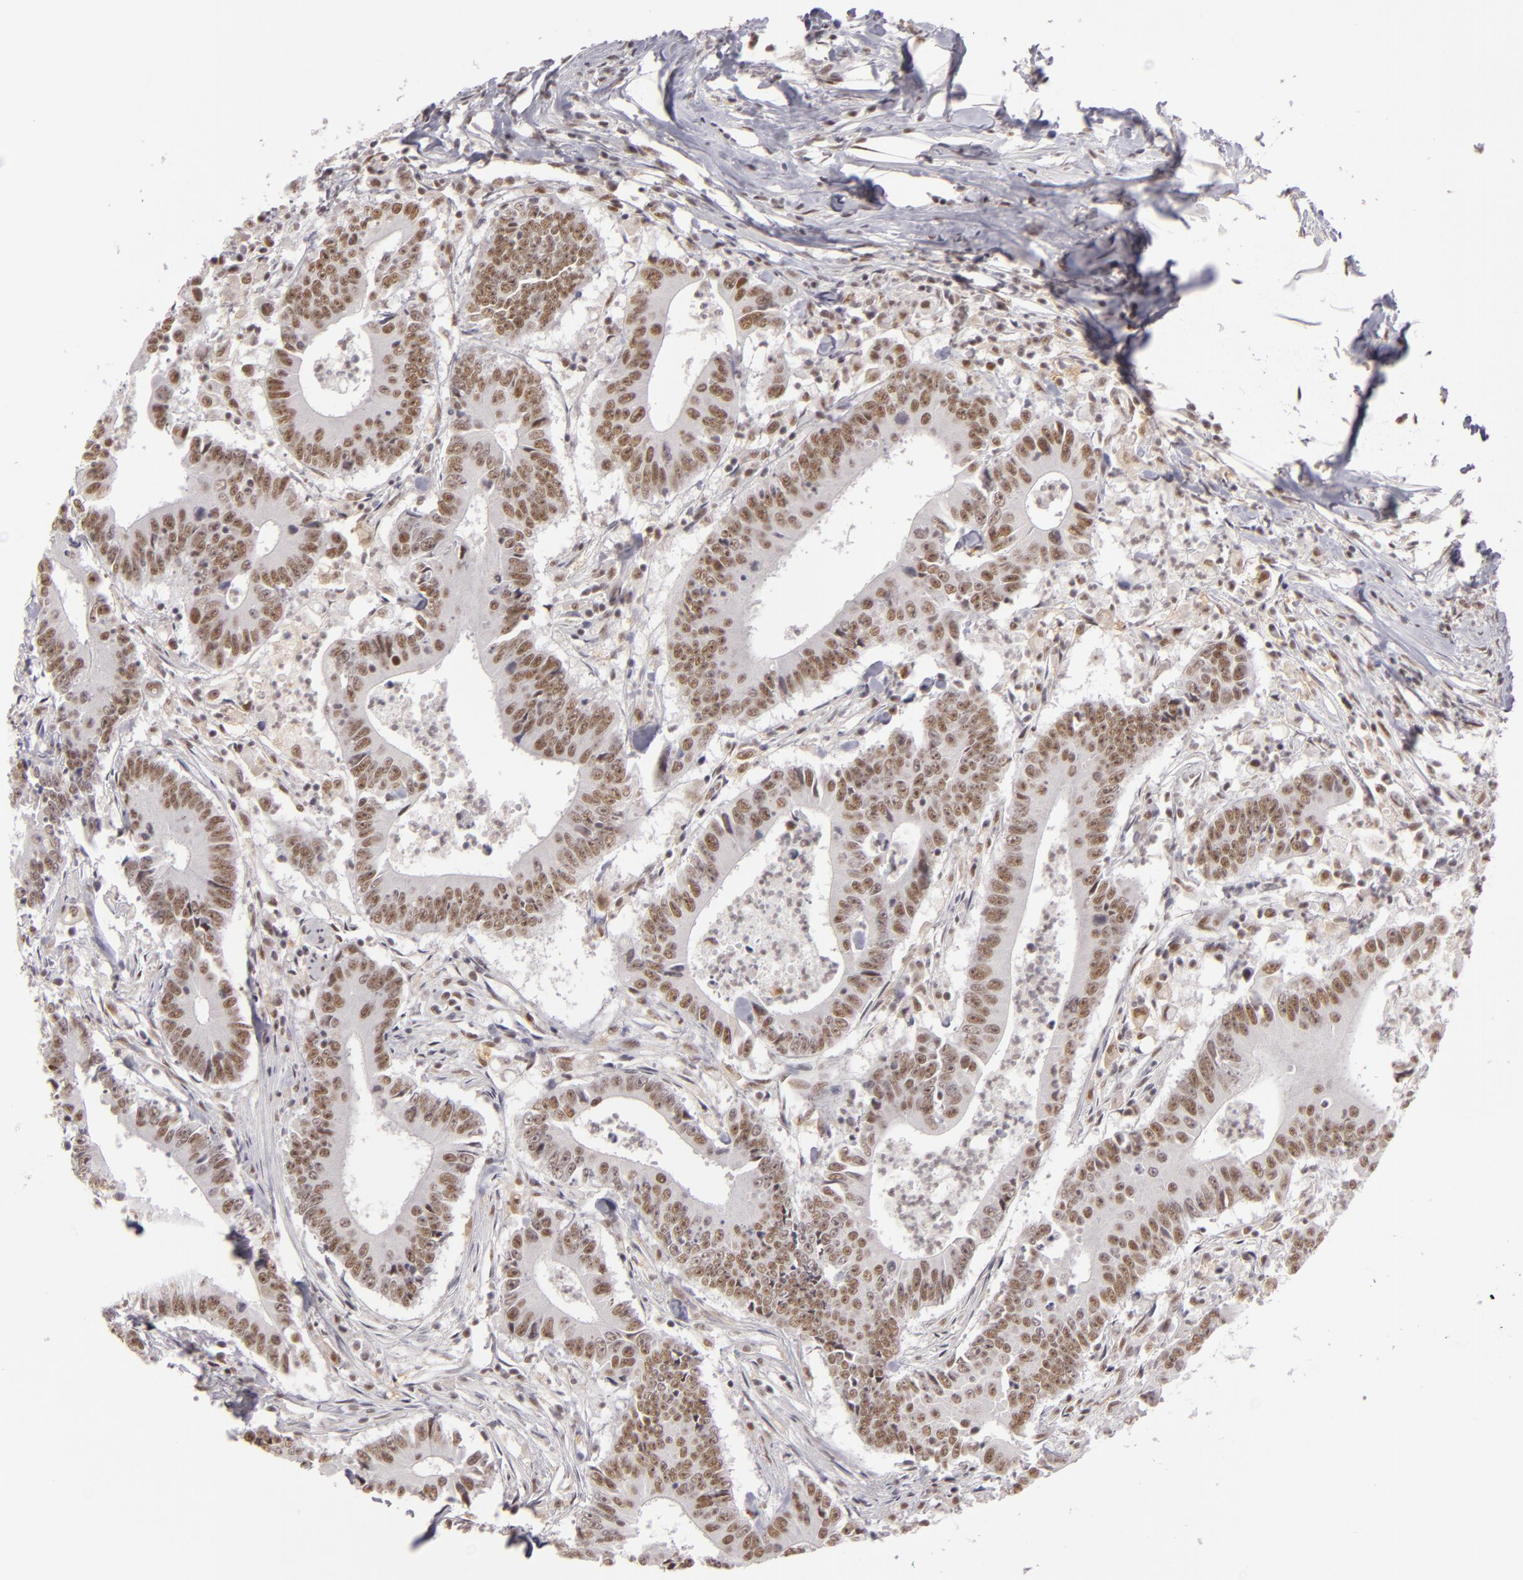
{"staining": {"intensity": "moderate", "quantity": ">75%", "location": "nuclear"}, "tissue": "colorectal cancer", "cell_type": "Tumor cells", "image_type": "cancer", "snomed": [{"axis": "morphology", "description": "Adenocarcinoma, NOS"}, {"axis": "topography", "description": "Colon"}], "caption": "Protein positivity by immunohistochemistry (IHC) demonstrates moderate nuclear expression in approximately >75% of tumor cells in colorectal adenocarcinoma. The staining was performed using DAB to visualize the protein expression in brown, while the nuclei were stained in blue with hematoxylin (Magnification: 20x).", "gene": "INTS6", "patient": {"sex": "male", "age": 55}}